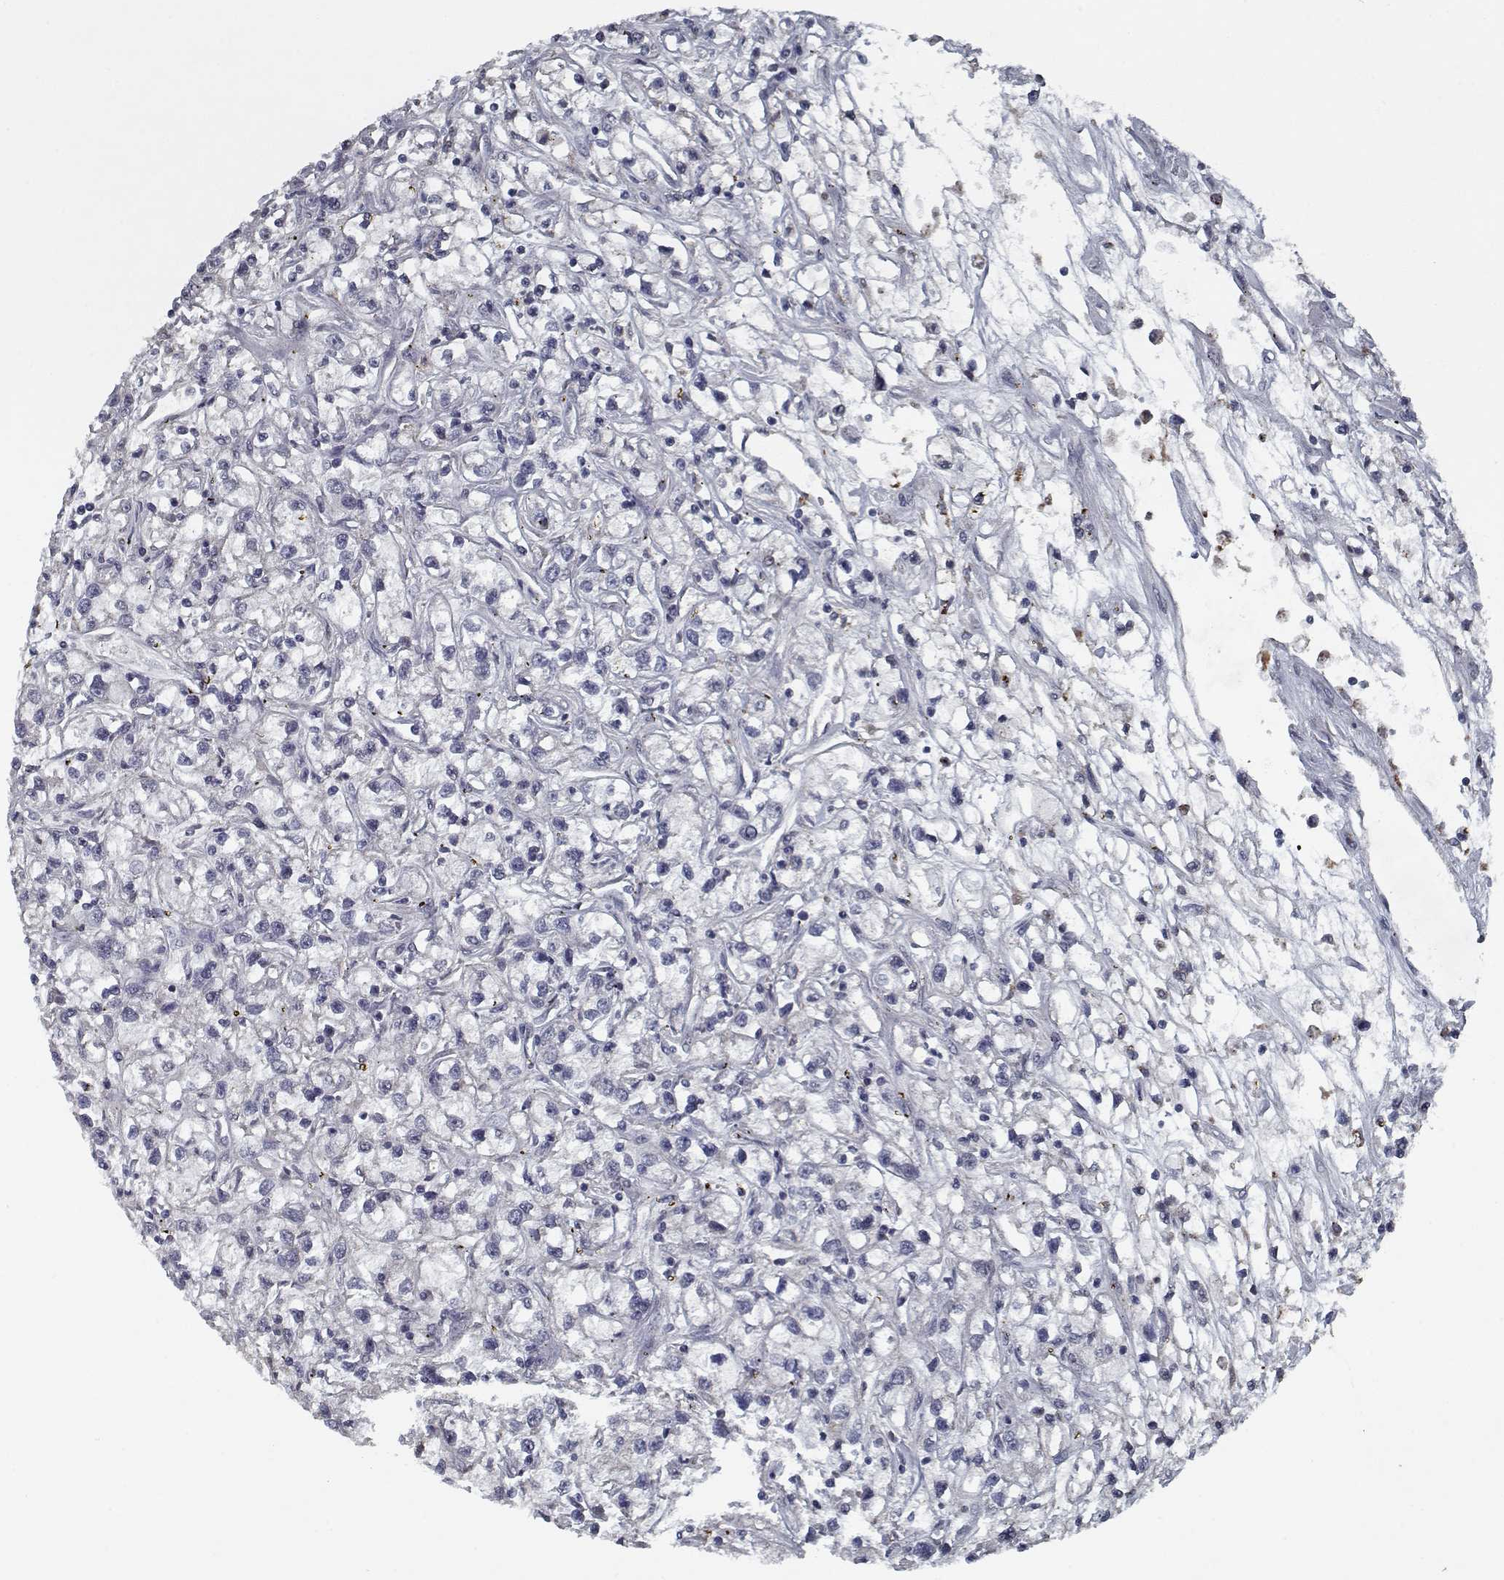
{"staining": {"intensity": "negative", "quantity": "none", "location": "none"}, "tissue": "renal cancer", "cell_type": "Tumor cells", "image_type": "cancer", "snomed": [{"axis": "morphology", "description": "Adenocarcinoma, NOS"}, {"axis": "topography", "description": "Kidney"}], "caption": "A micrograph of adenocarcinoma (renal) stained for a protein exhibits no brown staining in tumor cells.", "gene": "NLK", "patient": {"sex": "female", "age": 59}}